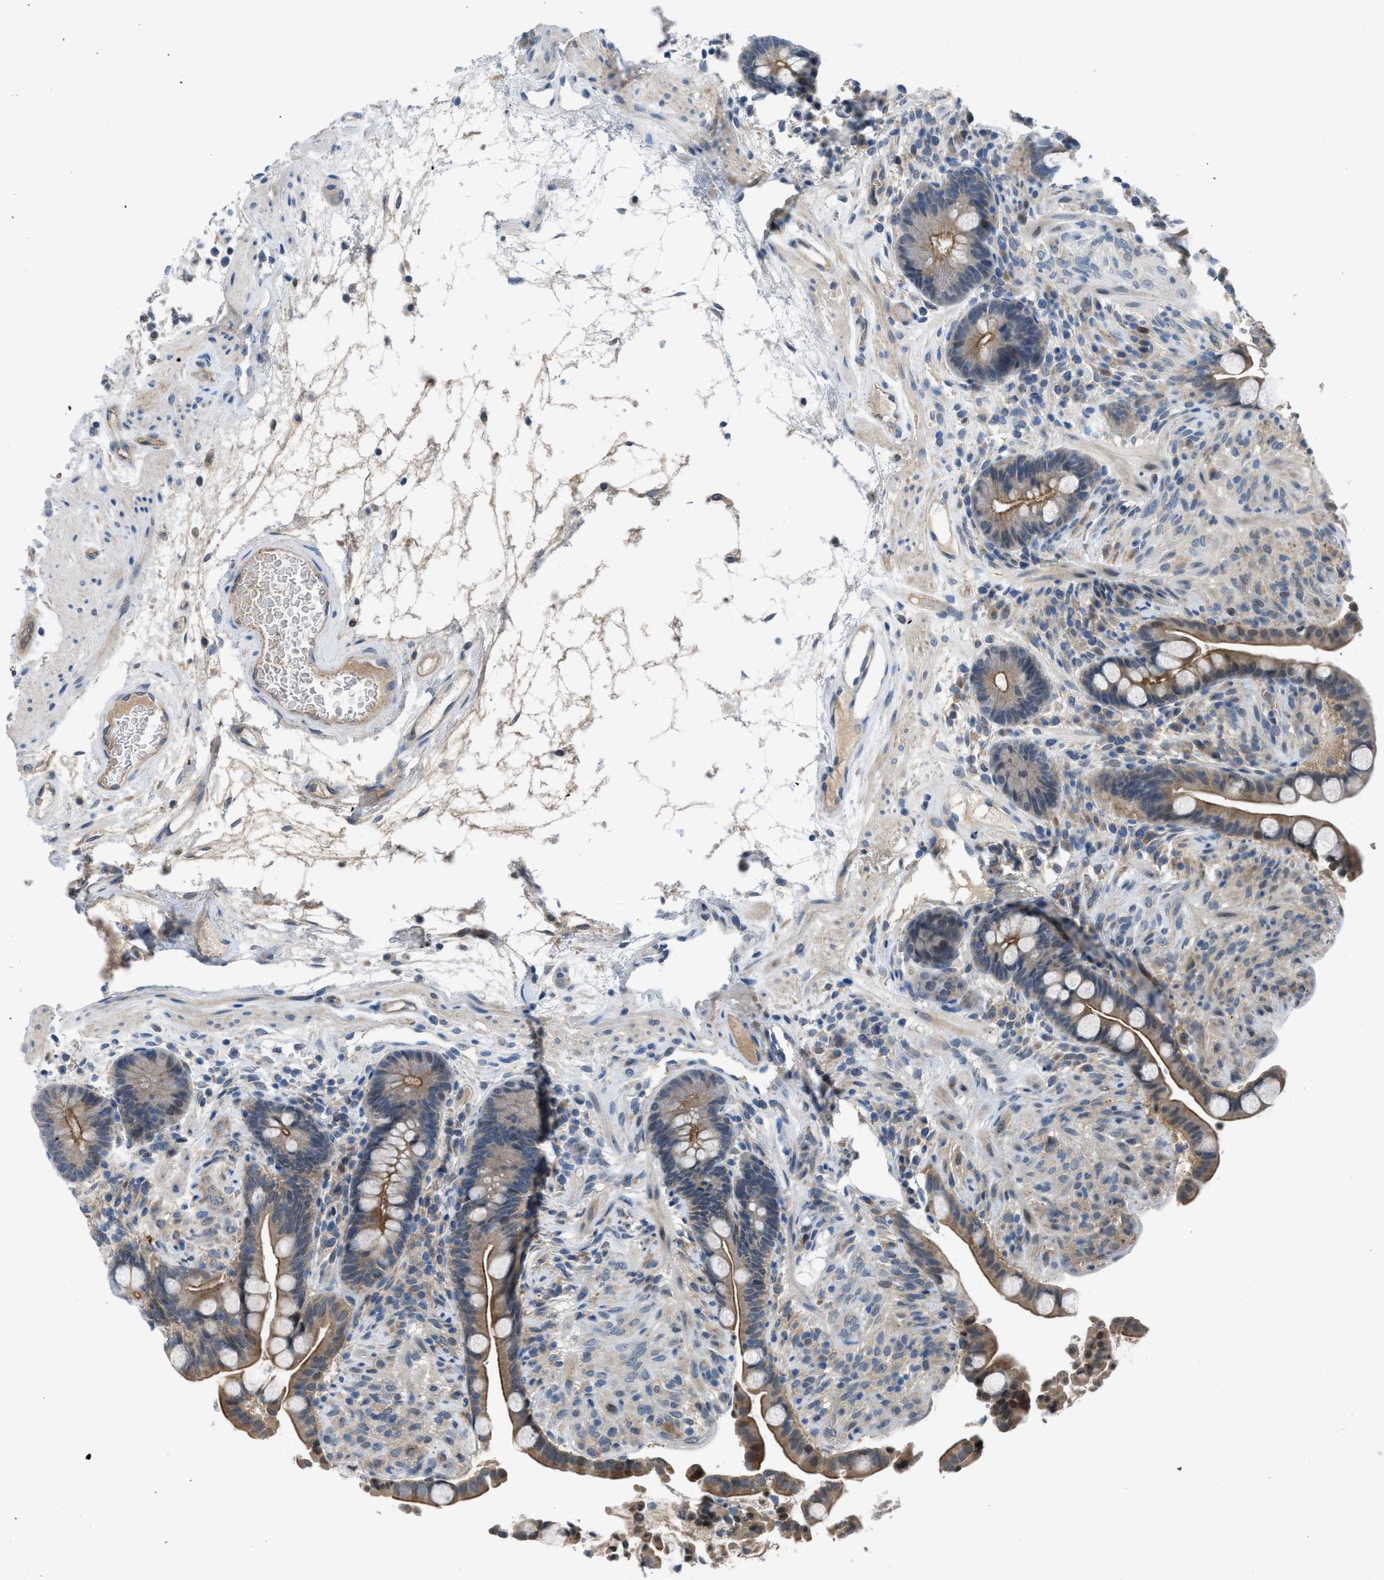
{"staining": {"intensity": "negative", "quantity": "none", "location": "none"}, "tissue": "colon", "cell_type": "Endothelial cells", "image_type": "normal", "snomed": [{"axis": "morphology", "description": "Normal tissue, NOS"}, {"axis": "topography", "description": "Colon"}], "caption": "The micrograph reveals no staining of endothelial cells in benign colon. Nuclei are stained in blue.", "gene": "BAZ2B", "patient": {"sex": "male", "age": 73}}